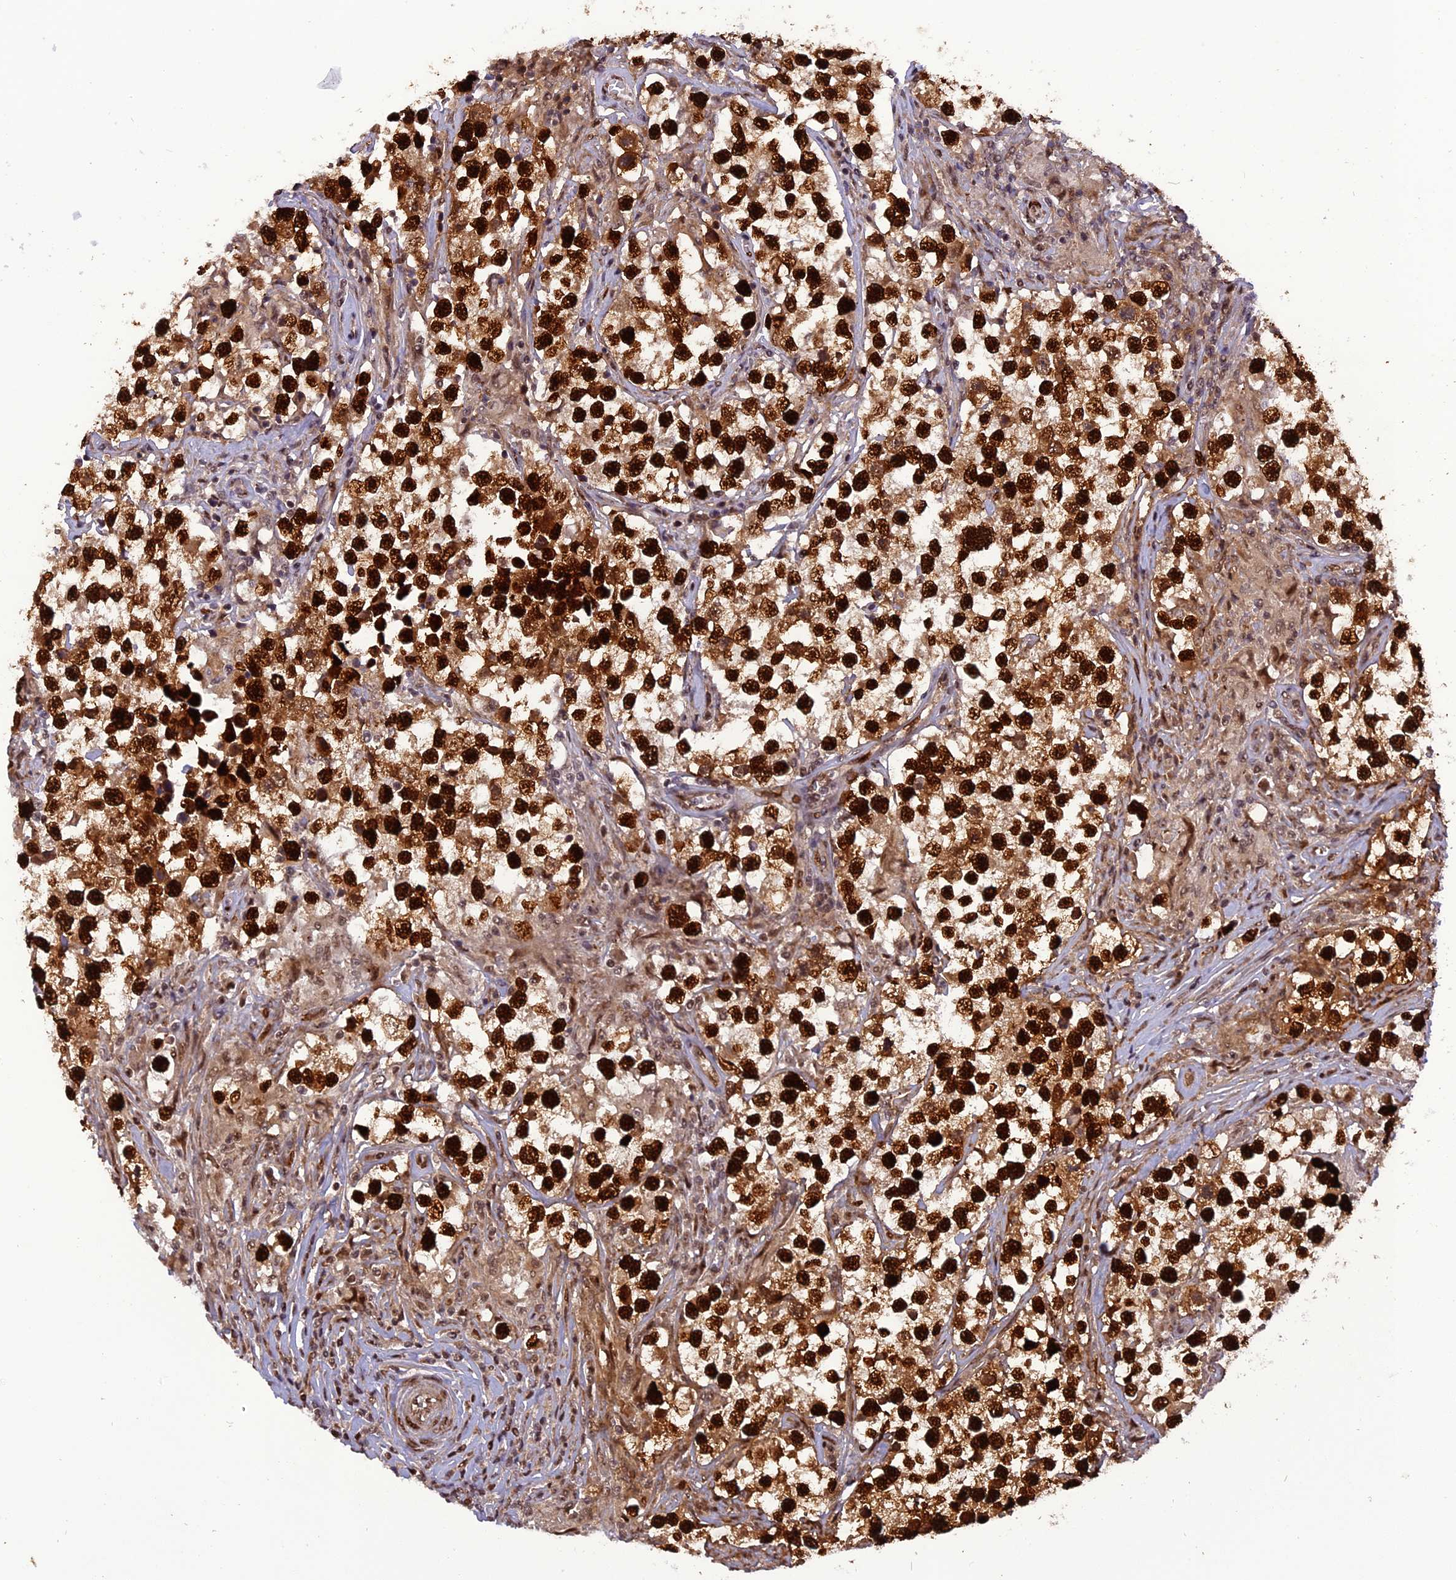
{"staining": {"intensity": "strong", "quantity": ">75%", "location": "cytoplasmic/membranous,nuclear"}, "tissue": "testis cancer", "cell_type": "Tumor cells", "image_type": "cancer", "snomed": [{"axis": "morphology", "description": "Seminoma, NOS"}, {"axis": "topography", "description": "Testis"}], "caption": "Human testis cancer (seminoma) stained for a protein (brown) demonstrates strong cytoplasmic/membranous and nuclear positive positivity in about >75% of tumor cells.", "gene": "MICALL1", "patient": {"sex": "male", "age": 46}}